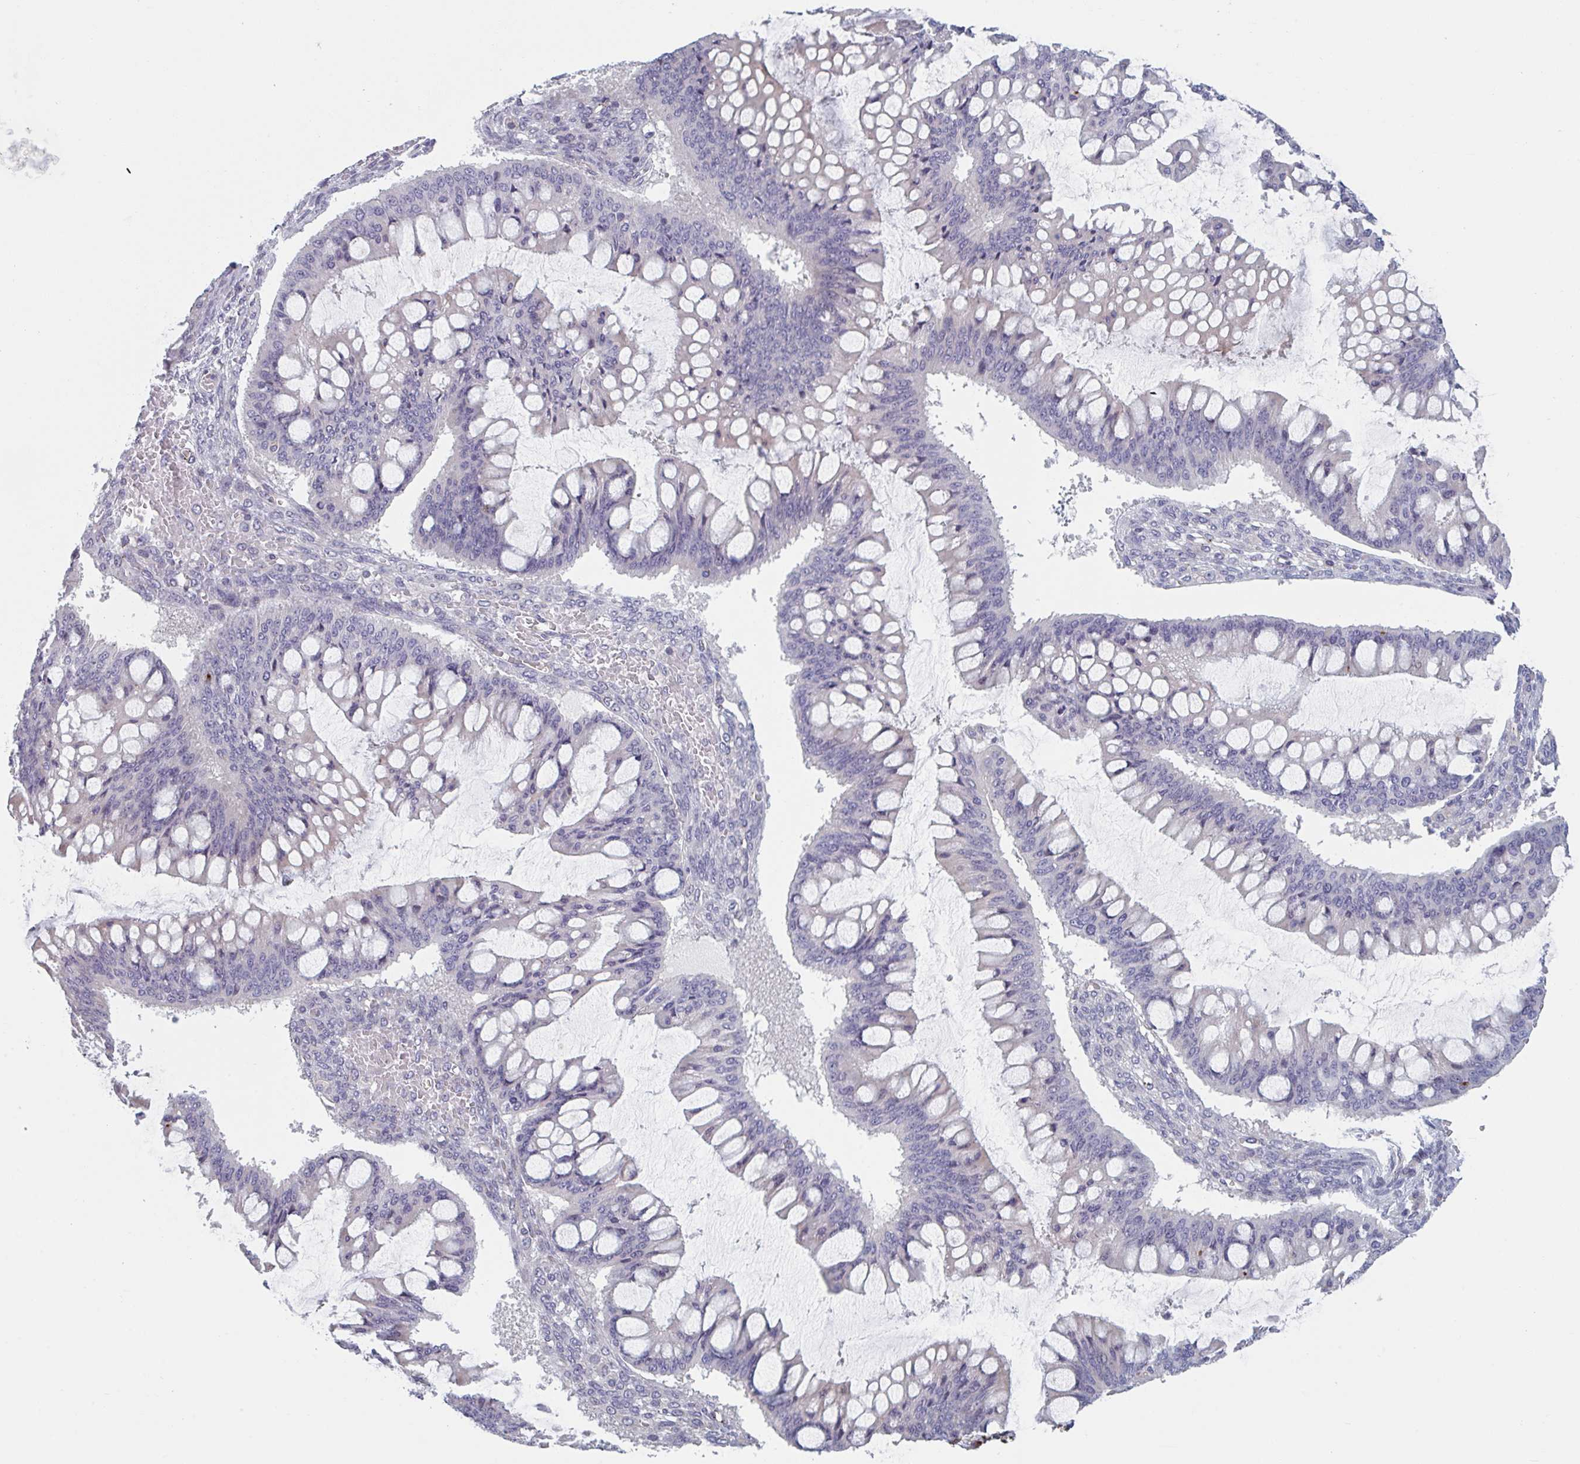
{"staining": {"intensity": "negative", "quantity": "none", "location": "none"}, "tissue": "ovarian cancer", "cell_type": "Tumor cells", "image_type": "cancer", "snomed": [{"axis": "morphology", "description": "Cystadenocarcinoma, mucinous, NOS"}, {"axis": "topography", "description": "Ovary"}], "caption": "This is a histopathology image of immunohistochemistry staining of ovarian cancer (mucinous cystadenocarcinoma), which shows no expression in tumor cells.", "gene": "TNFSF10", "patient": {"sex": "female", "age": 73}}